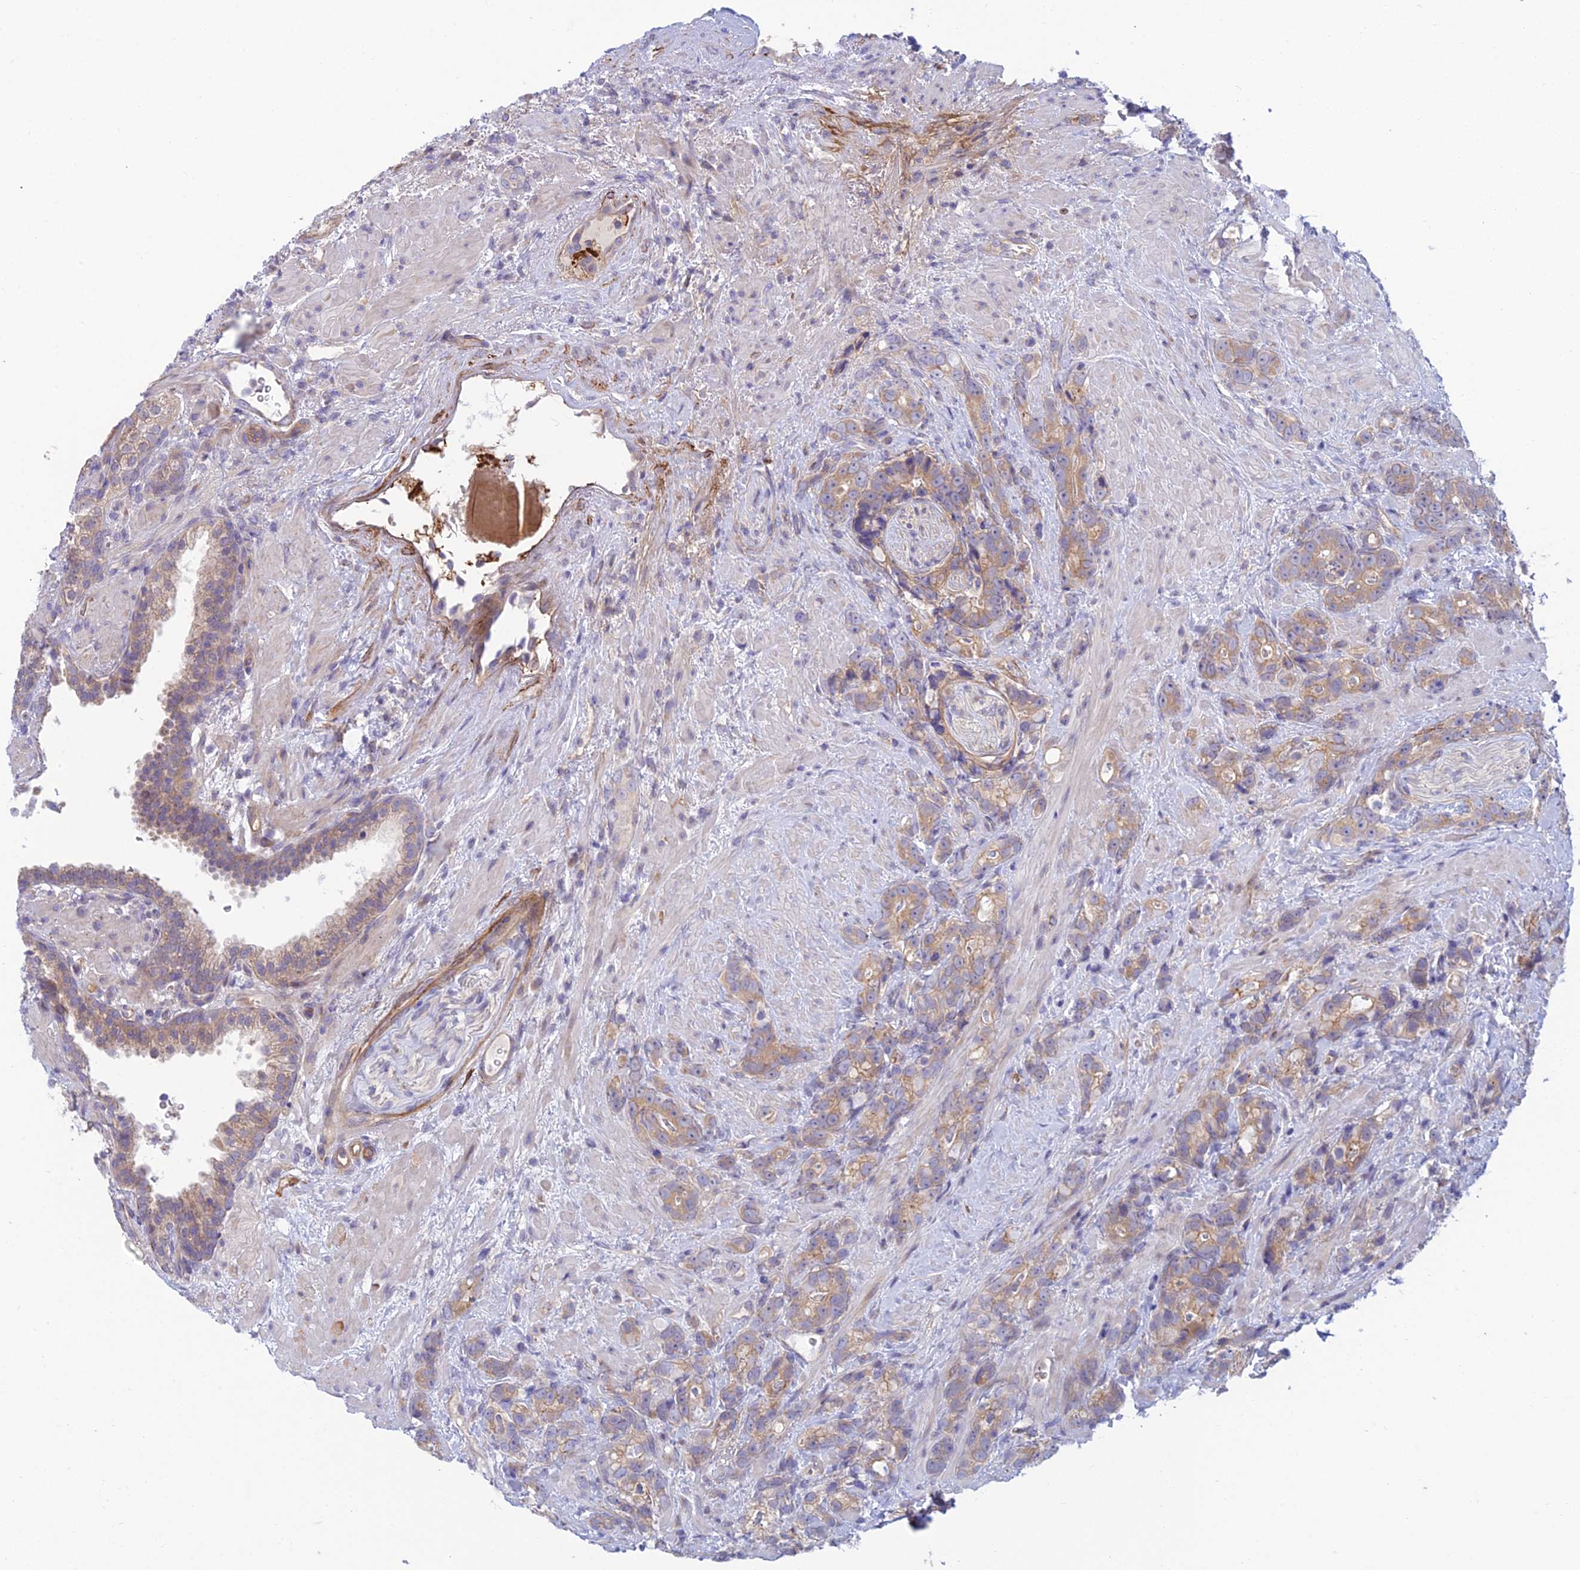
{"staining": {"intensity": "weak", "quantity": ">75%", "location": "cytoplasmic/membranous"}, "tissue": "prostate cancer", "cell_type": "Tumor cells", "image_type": "cancer", "snomed": [{"axis": "morphology", "description": "Adenocarcinoma, High grade"}, {"axis": "topography", "description": "Prostate"}], "caption": "IHC image of human prostate cancer (high-grade adenocarcinoma) stained for a protein (brown), which exhibits low levels of weak cytoplasmic/membranous staining in approximately >75% of tumor cells.", "gene": "DUS2", "patient": {"sex": "male", "age": 74}}